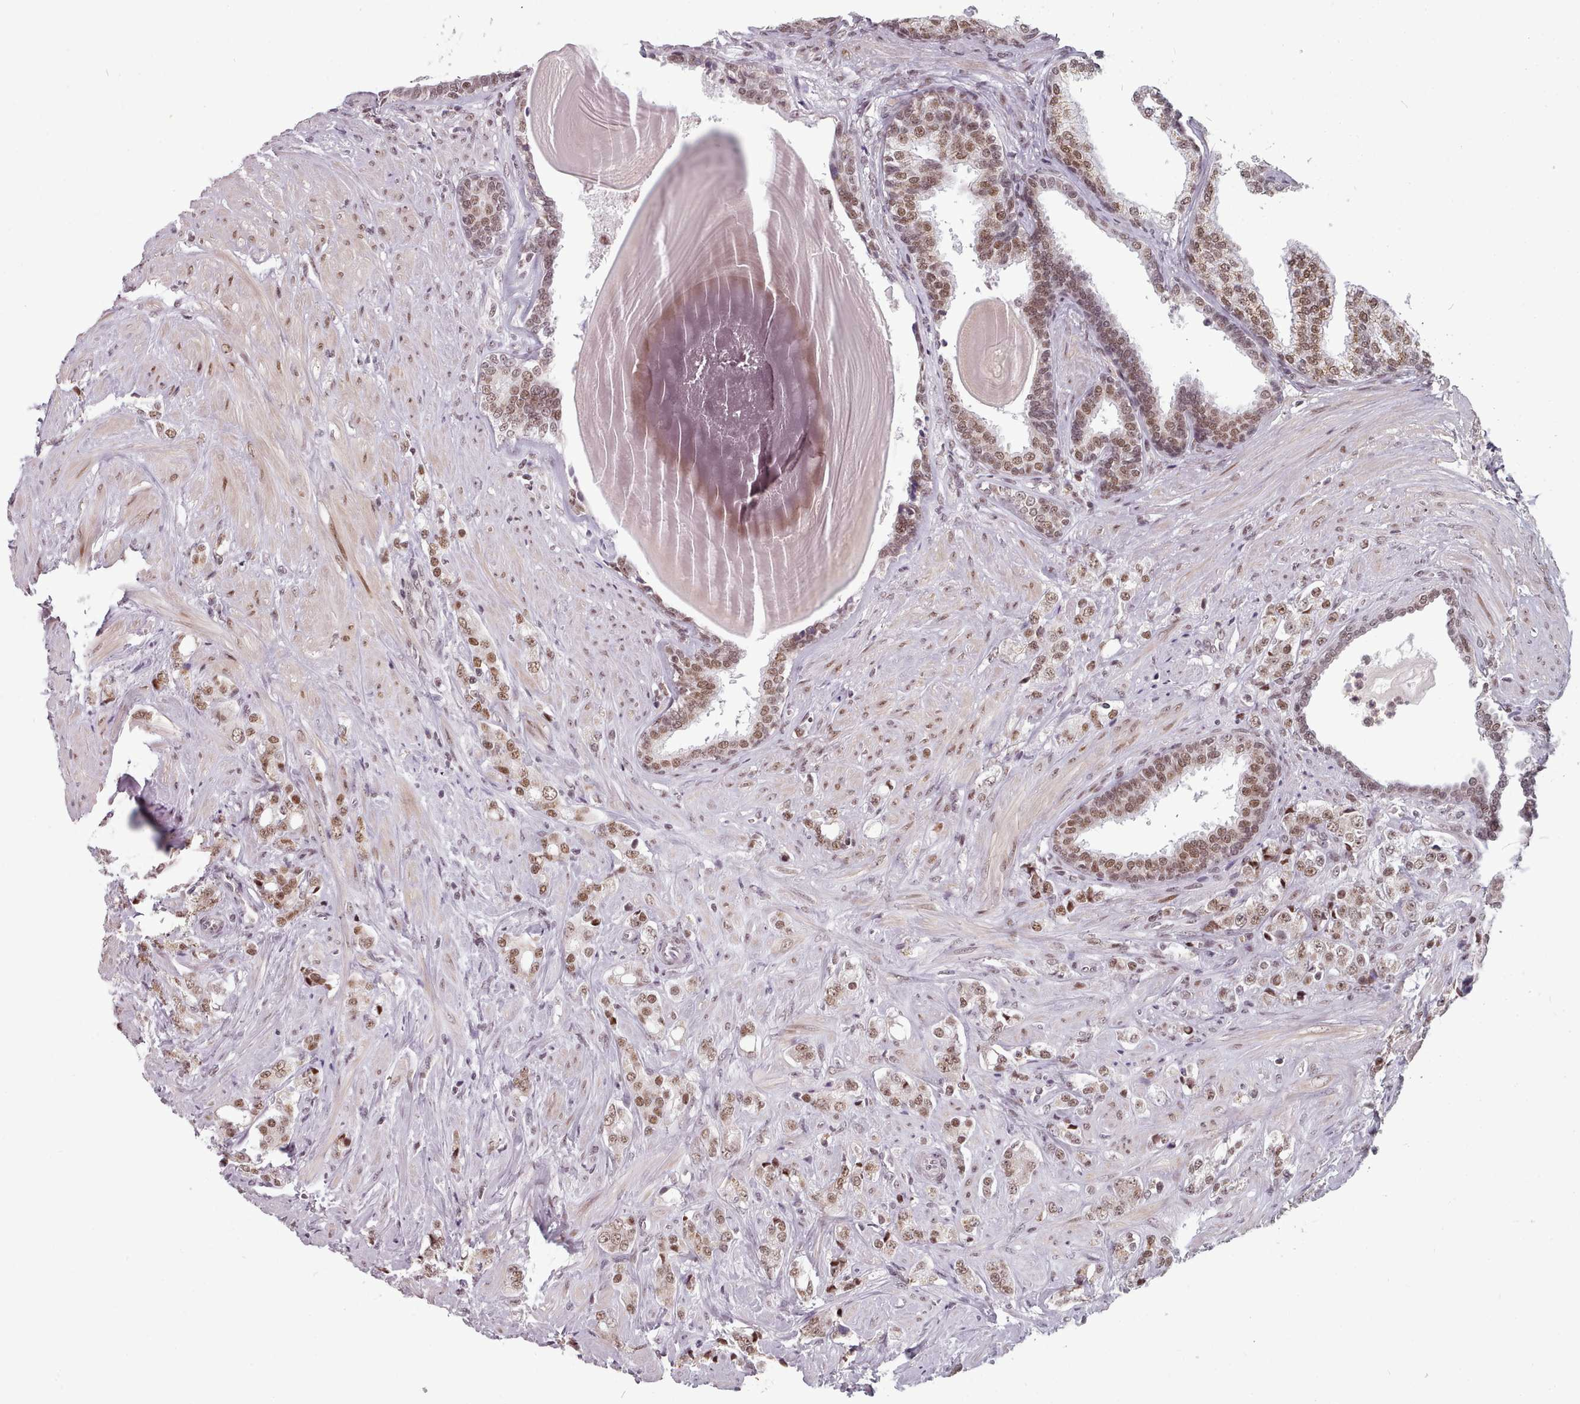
{"staining": {"intensity": "moderate", "quantity": ">75%", "location": "nuclear"}, "tissue": "prostate cancer", "cell_type": "Tumor cells", "image_type": "cancer", "snomed": [{"axis": "morphology", "description": "Adenocarcinoma, High grade"}, {"axis": "topography", "description": "Prostate"}], "caption": "The image demonstrates staining of prostate adenocarcinoma (high-grade), revealing moderate nuclear protein positivity (brown color) within tumor cells.", "gene": "SRSF9", "patient": {"sex": "male", "age": 62}}